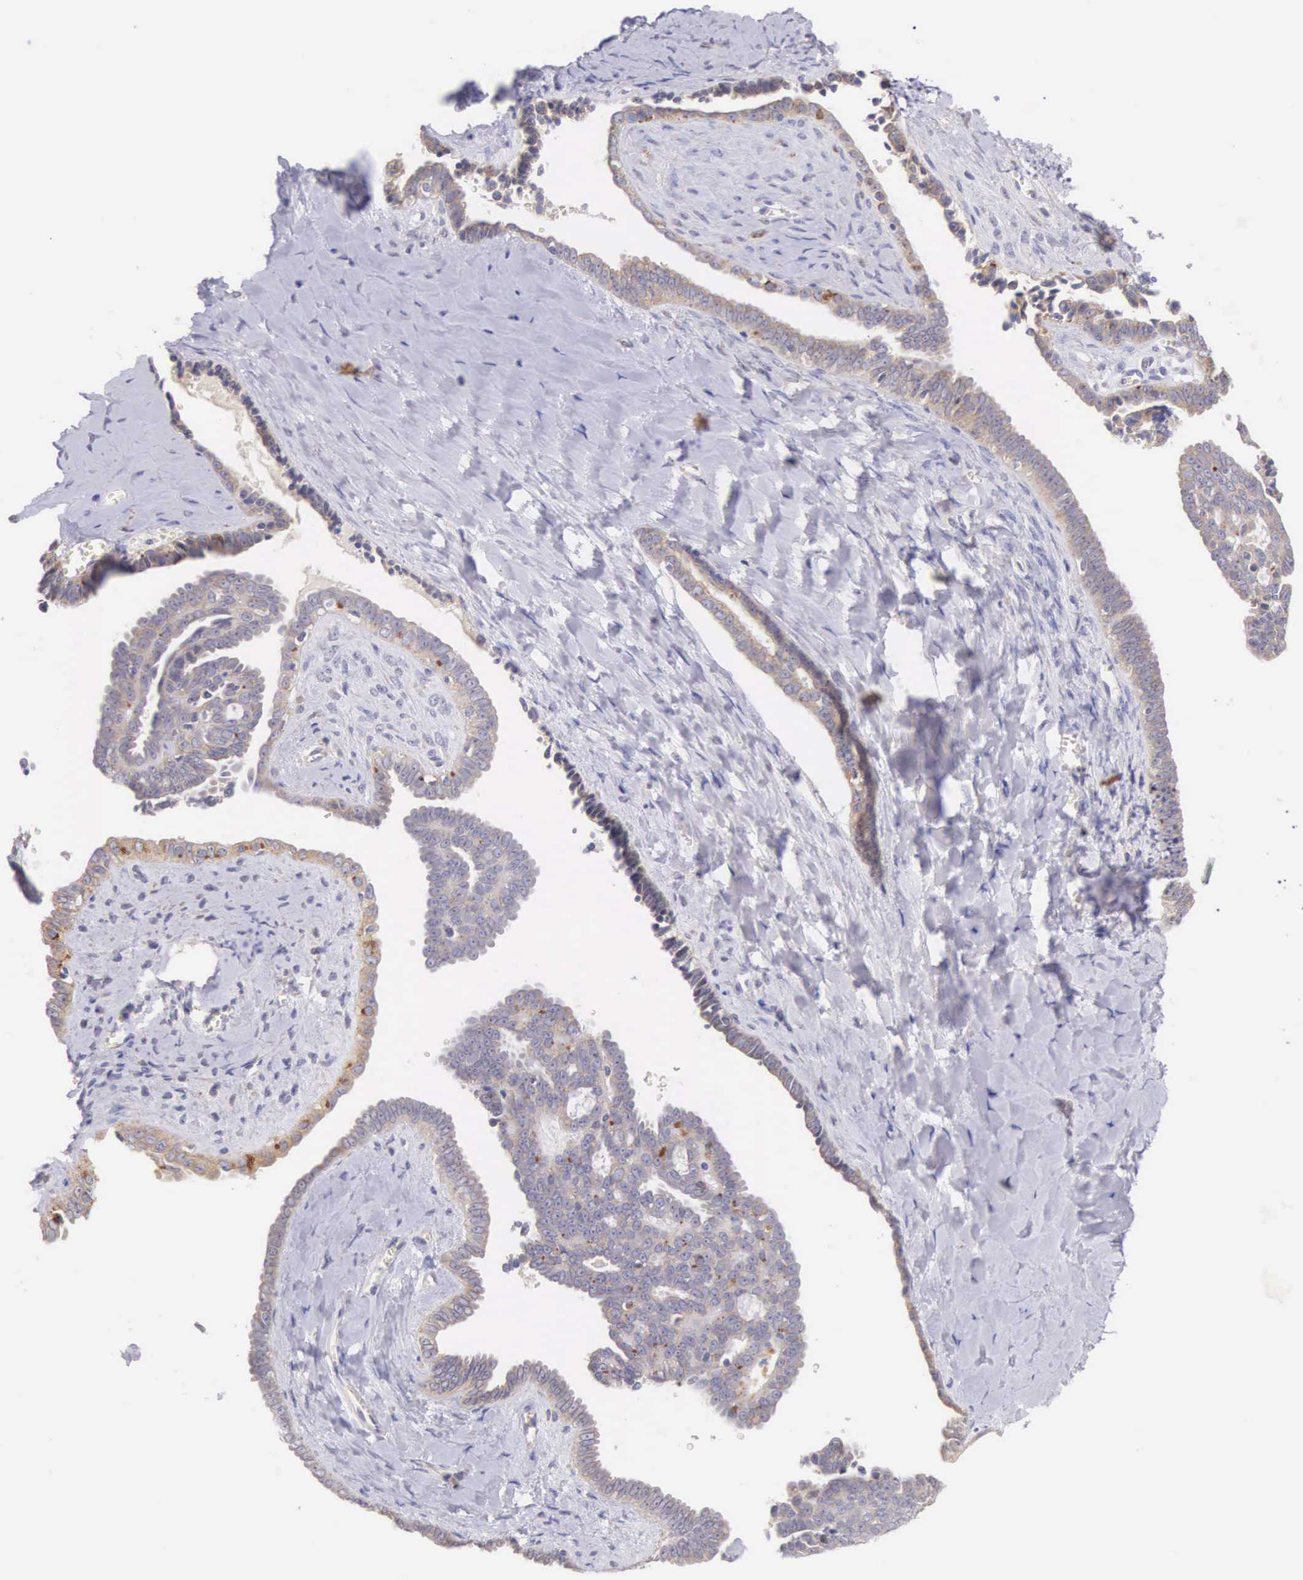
{"staining": {"intensity": "weak", "quantity": "25%-75%", "location": "cytoplasmic/membranous"}, "tissue": "ovarian cancer", "cell_type": "Tumor cells", "image_type": "cancer", "snomed": [{"axis": "morphology", "description": "Cystadenocarcinoma, serous, NOS"}, {"axis": "topography", "description": "Ovary"}], "caption": "DAB immunohistochemical staining of human ovarian cancer (serous cystadenocarcinoma) exhibits weak cytoplasmic/membranous protein positivity in approximately 25%-75% of tumor cells. (DAB (3,3'-diaminobenzidine) = brown stain, brightfield microscopy at high magnification).", "gene": "NSDHL", "patient": {"sex": "female", "age": 71}}